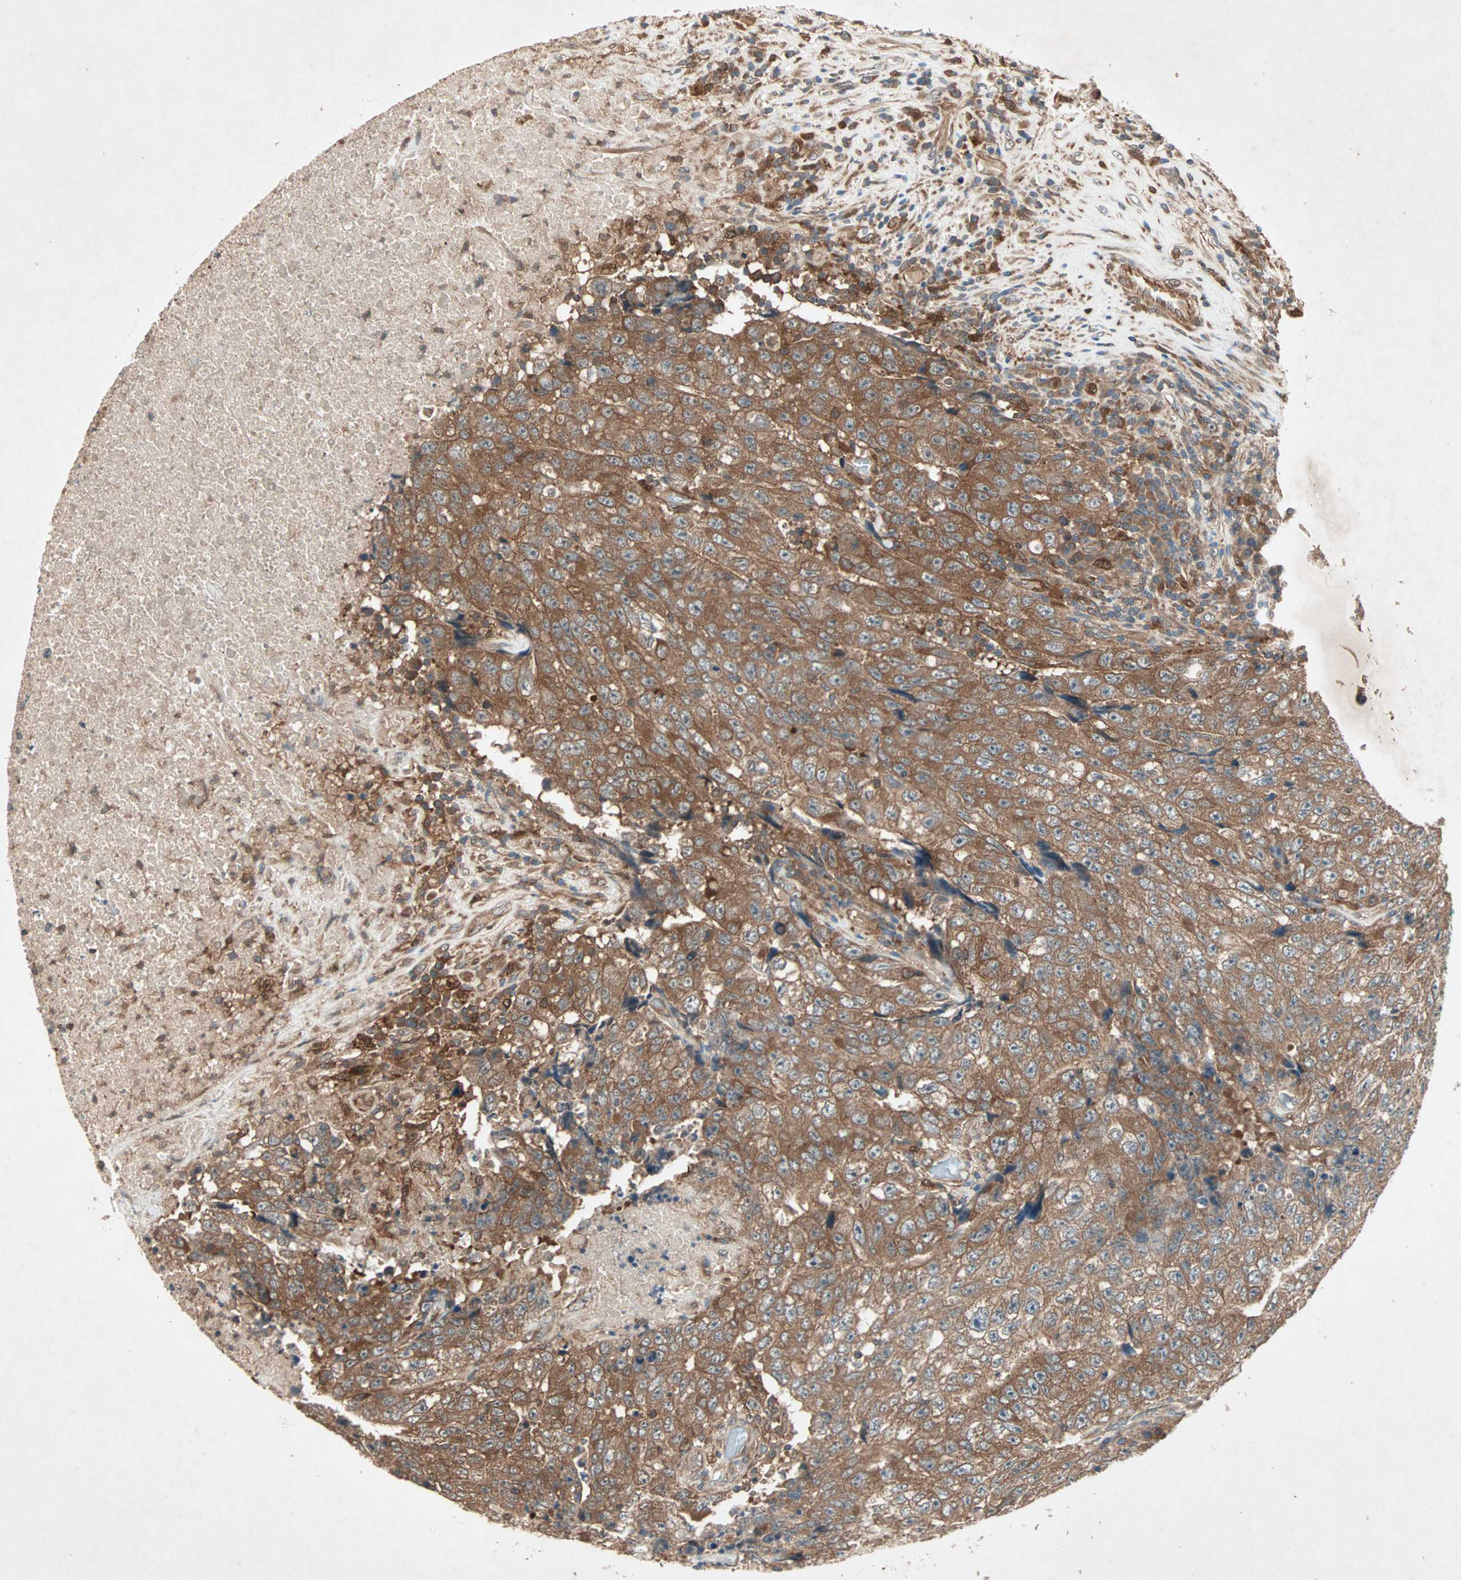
{"staining": {"intensity": "strong", "quantity": ">75%", "location": "cytoplasmic/membranous"}, "tissue": "testis cancer", "cell_type": "Tumor cells", "image_type": "cancer", "snomed": [{"axis": "morphology", "description": "Necrosis, NOS"}, {"axis": "morphology", "description": "Carcinoma, Embryonal, NOS"}, {"axis": "topography", "description": "Testis"}], "caption": "DAB immunohistochemical staining of testis cancer (embryonal carcinoma) reveals strong cytoplasmic/membranous protein positivity in about >75% of tumor cells.", "gene": "SDSL", "patient": {"sex": "male", "age": 19}}